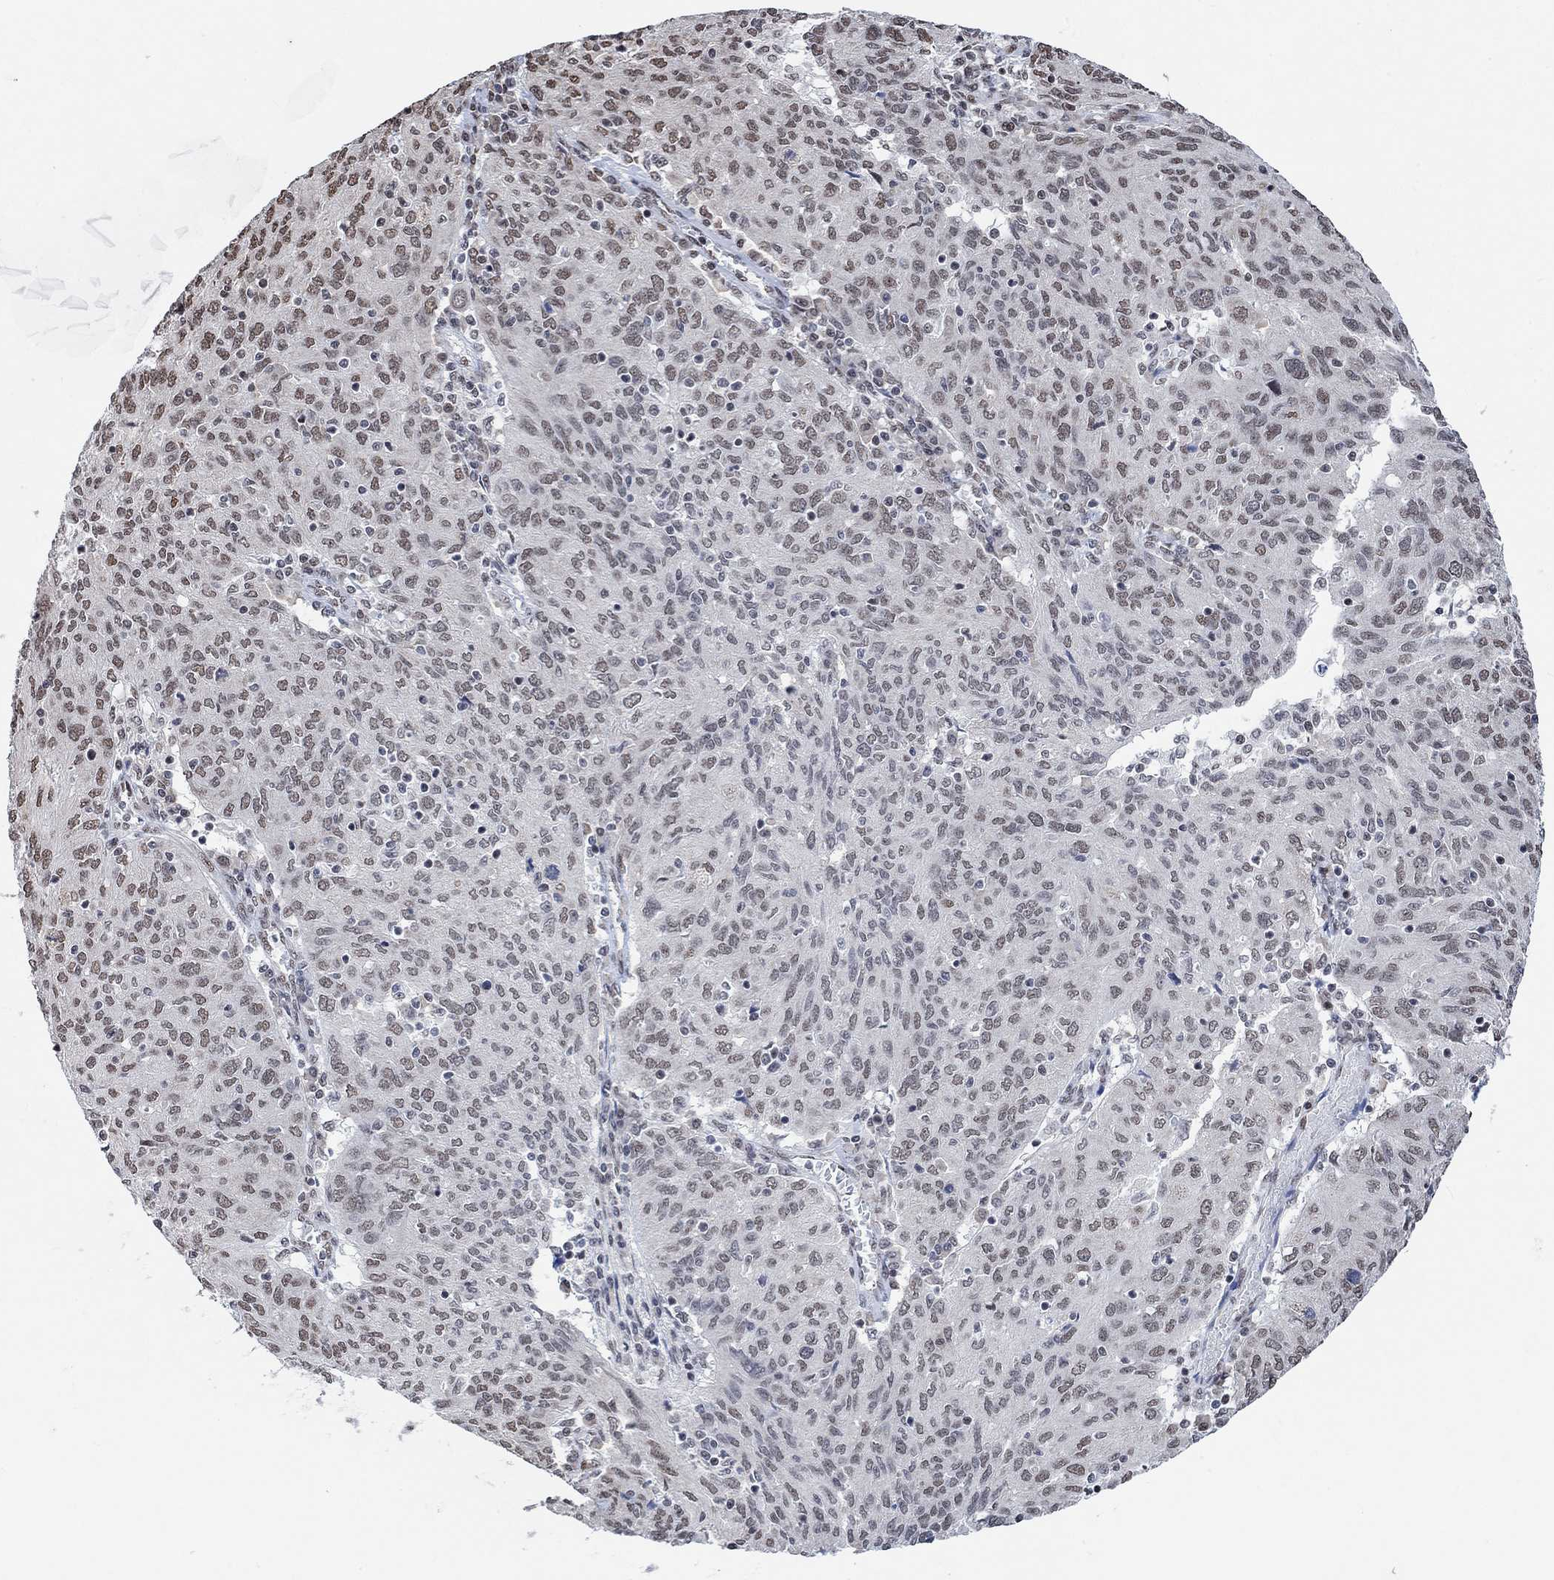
{"staining": {"intensity": "moderate", "quantity": "<25%", "location": "nuclear"}, "tissue": "ovarian cancer", "cell_type": "Tumor cells", "image_type": "cancer", "snomed": [{"axis": "morphology", "description": "Carcinoma, endometroid"}, {"axis": "topography", "description": "Ovary"}], "caption": "DAB immunohistochemical staining of endometroid carcinoma (ovarian) shows moderate nuclear protein staining in about <25% of tumor cells.", "gene": "USP39", "patient": {"sex": "female", "age": 50}}